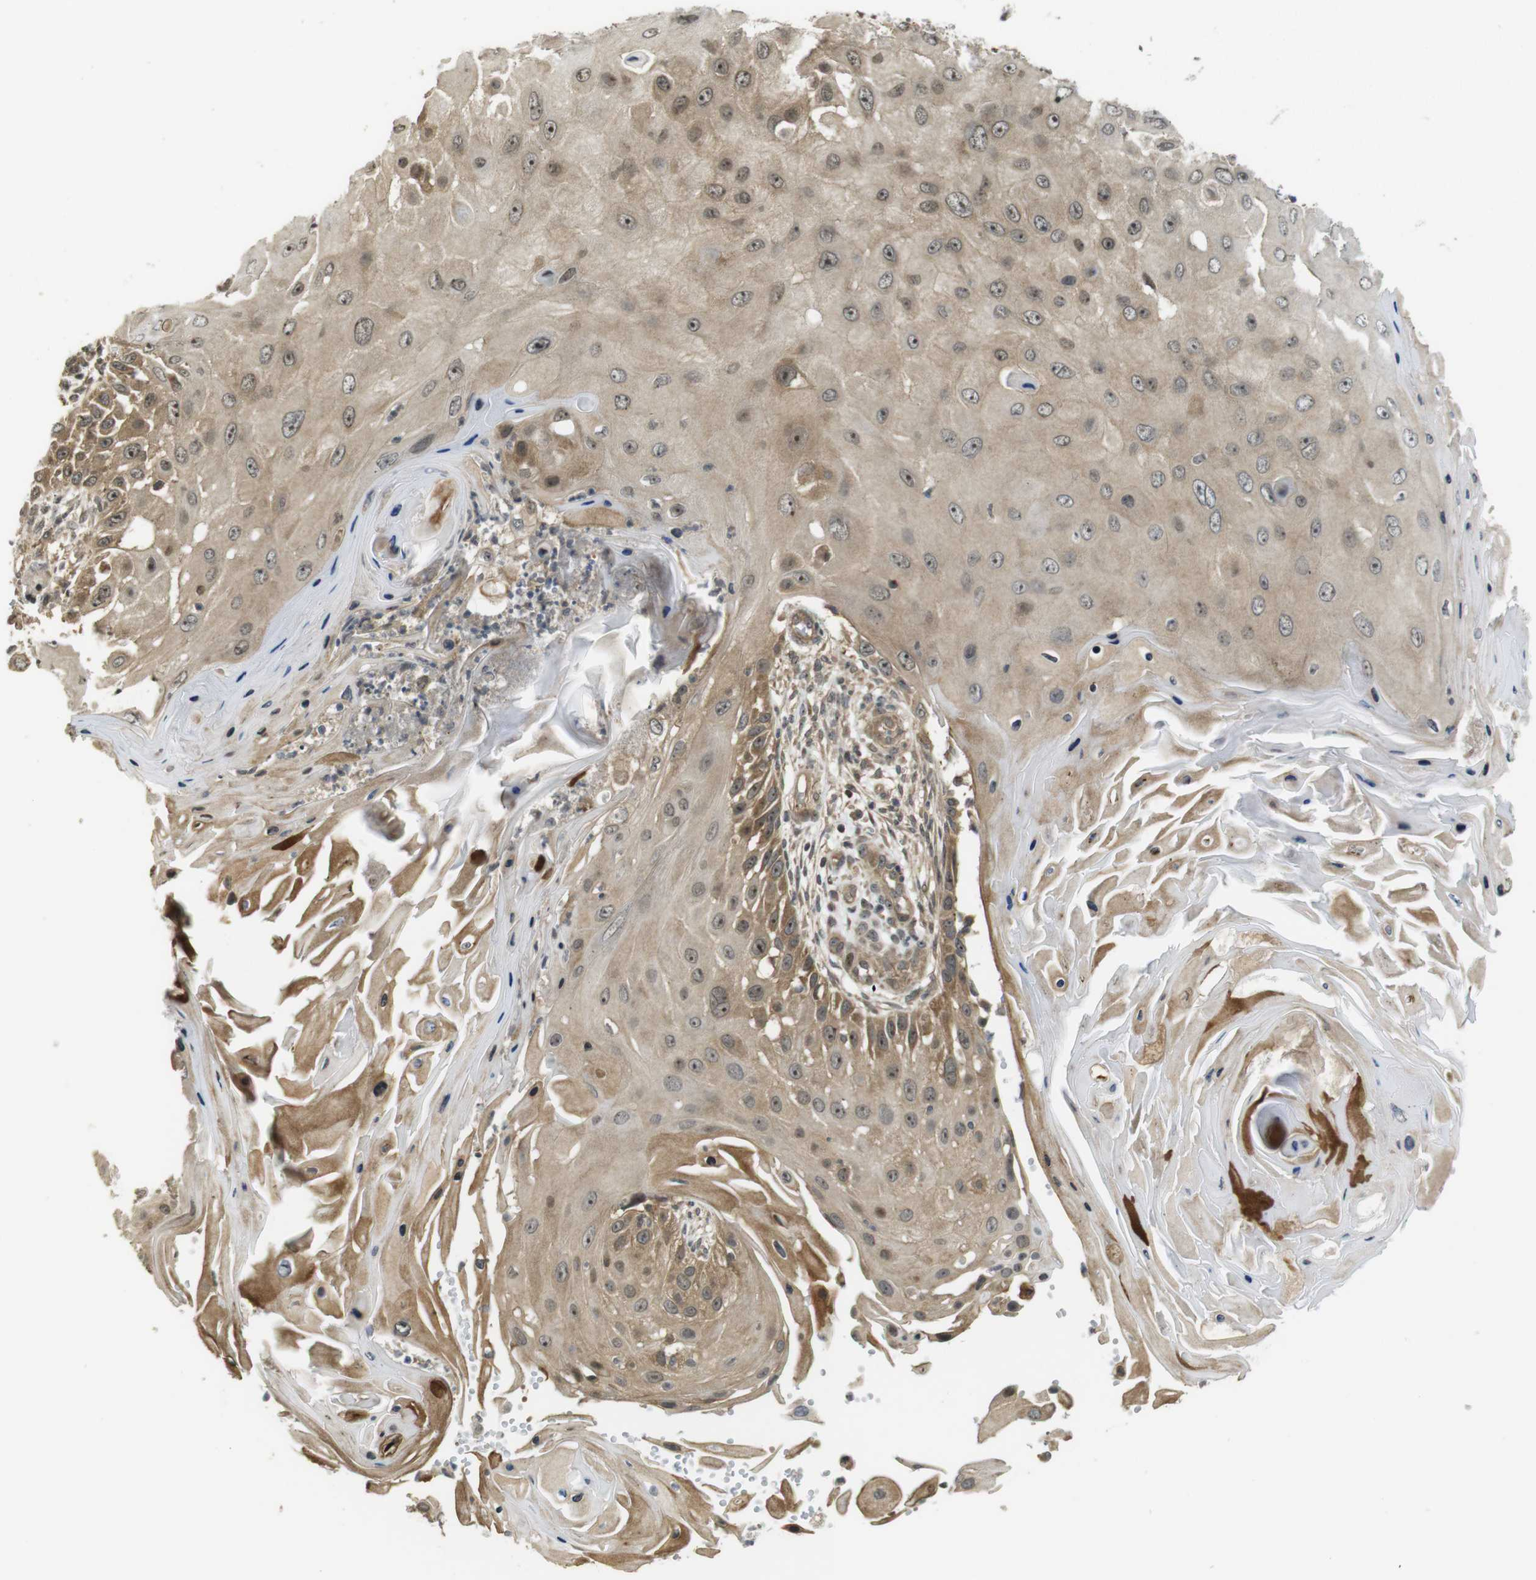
{"staining": {"intensity": "moderate", "quantity": "25%-75%", "location": "cytoplasmic/membranous,nuclear"}, "tissue": "skin cancer", "cell_type": "Tumor cells", "image_type": "cancer", "snomed": [{"axis": "morphology", "description": "Squamous cell carcinoma, NOS"}, {"axis": "topography", "description": "Skin"}], "caption": "Immunohistochemistry (IHC) histopathology image of skin squamous cell carcinoma stained for a protein (brown), which reveals medium levels of moderate cytoplasmic/membranous and nuclear expression in approximately 25%-75% of tumor cells.", "gene": "CC2D1A", "patient": {"sex": "female", "age": 44}}